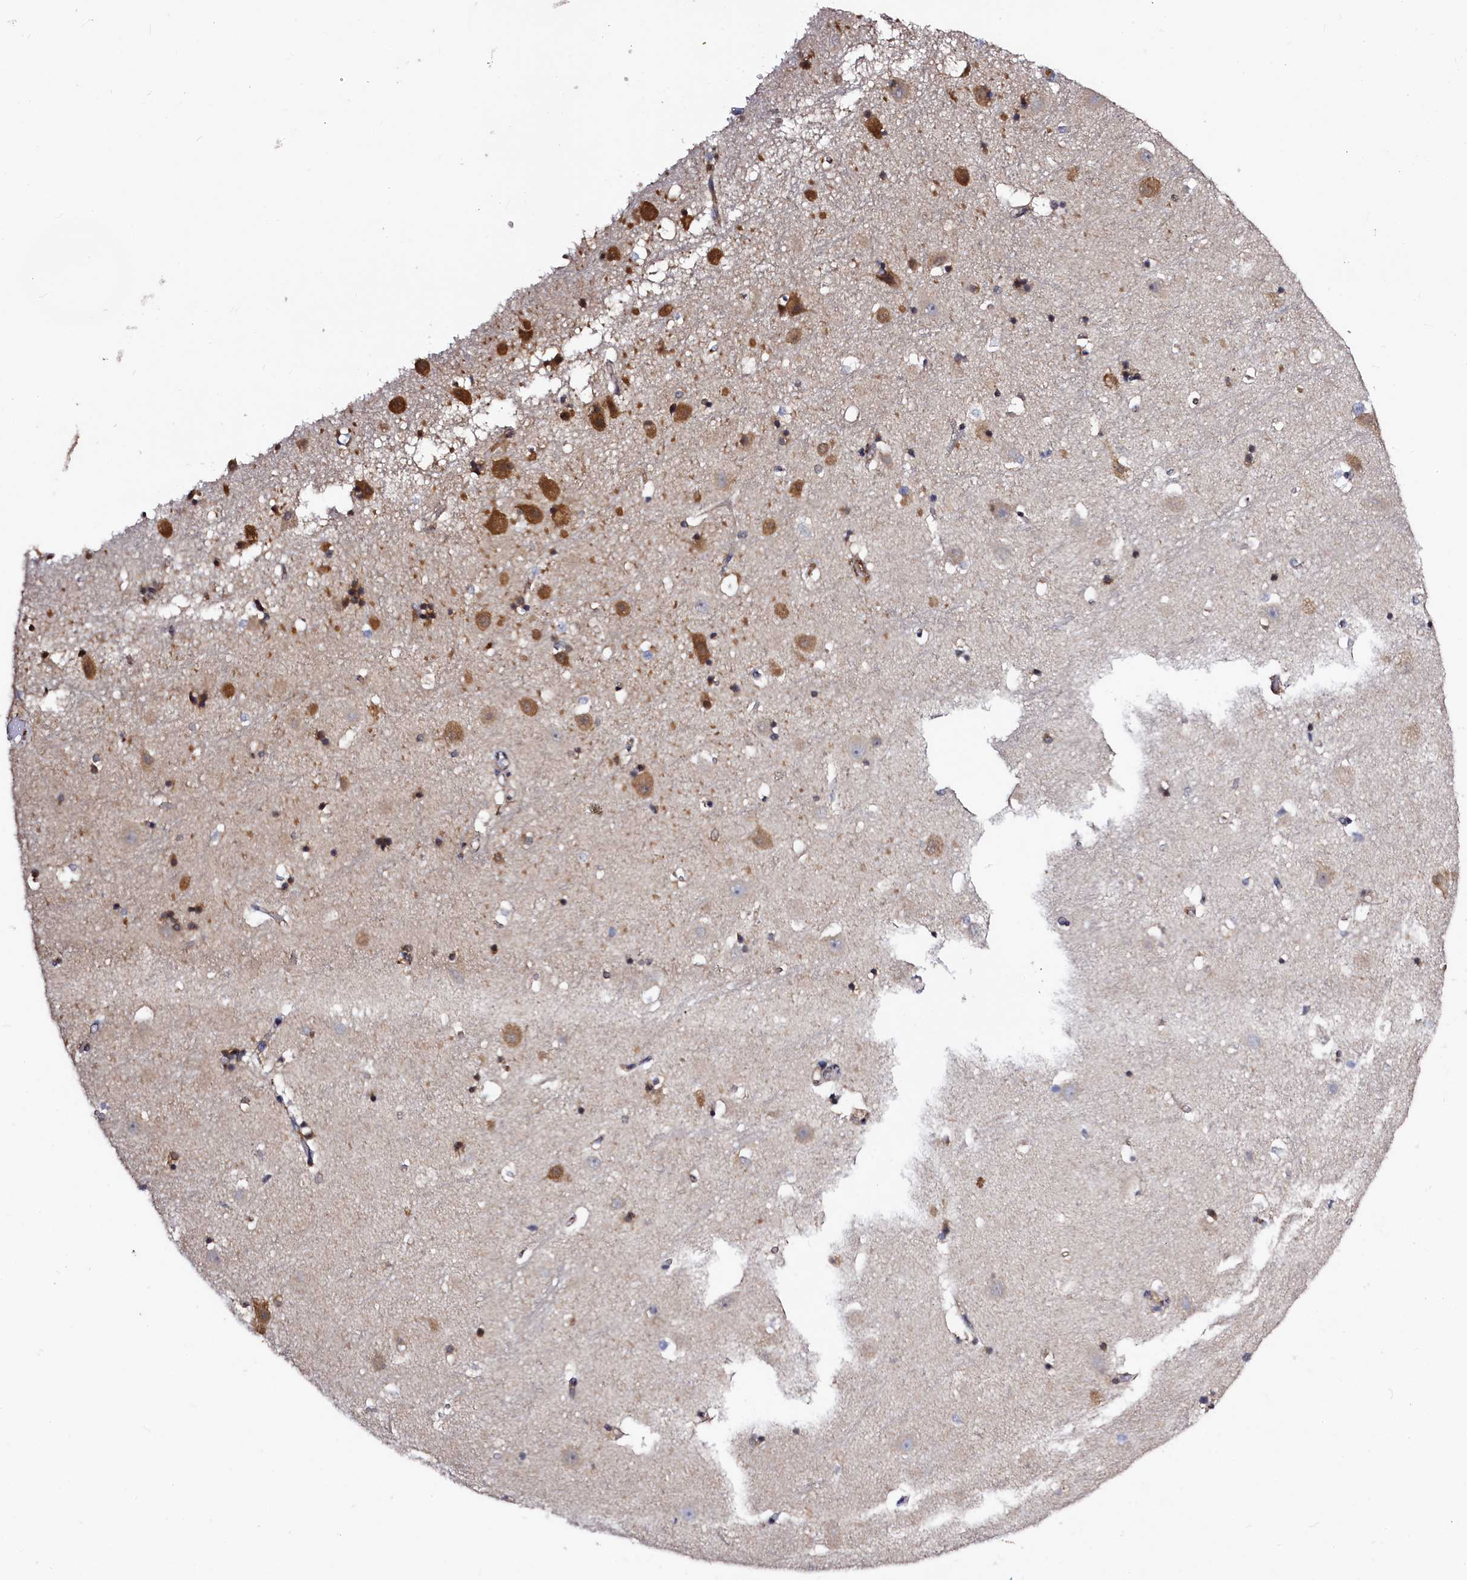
{"staining": {"intensity": "negative", "quantity": "none", "location": "none"}, "tissue": "hippocampus", "cell_type": "Glial cells", "image_type": "normal", "snomed": [{"axis": "morphology", "description": "Normal tissue, NOS"}, {"axis": "topography", "description": "Hippocampus"}], "caption": "Immunohistochemistry of normal hippocampus demonstrates no positivity in glial cells. Nuclei are stained in blue.", "gene": "SEC24C", "patient": {"sex": "female", "age": 52}}